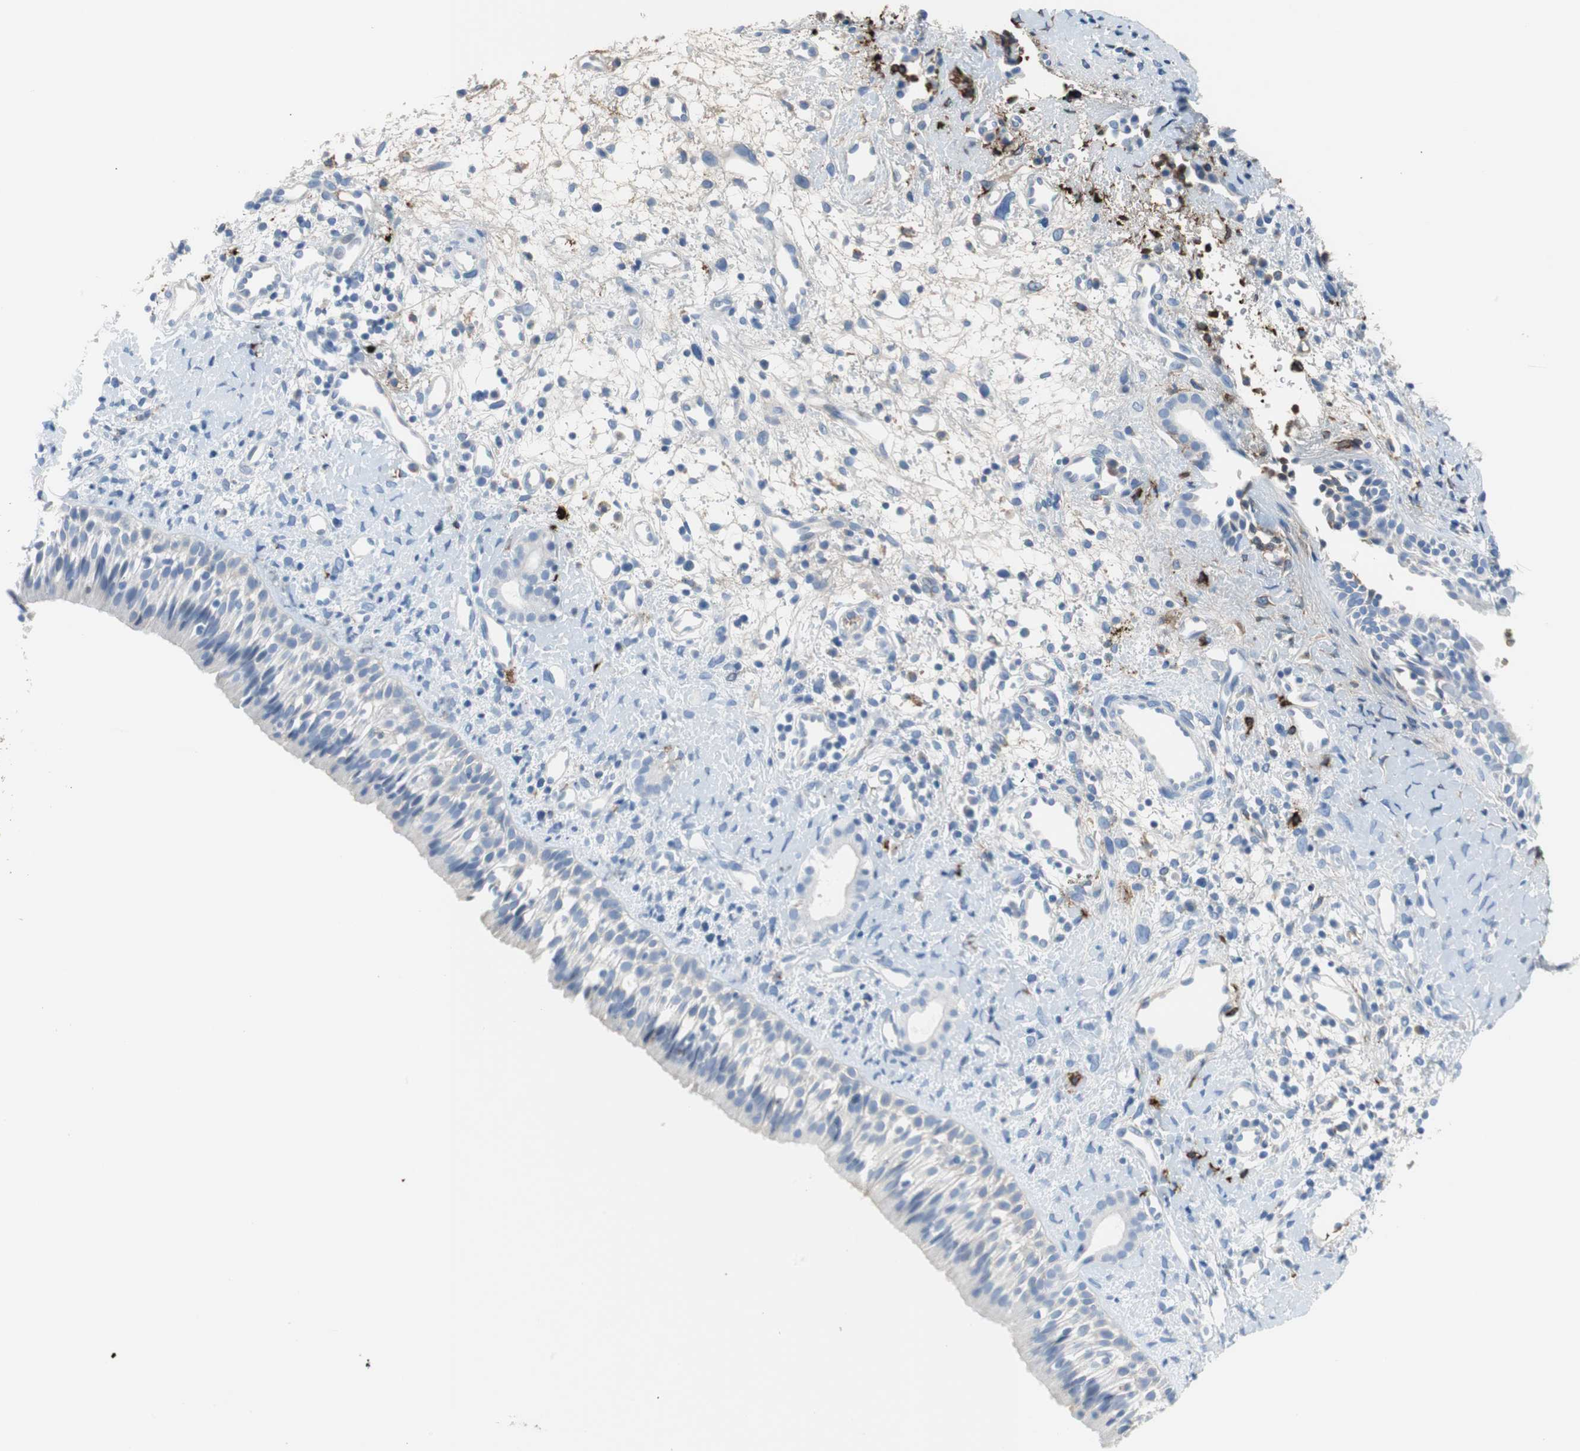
{"staining": {"intensity": "moderate", "quantity": "<25%", "location": "cytoplasmic/membranous"}, "tissue": "nasopharynx", "cell_type": "Respiratory epithelial cells", "image_type": "normal", "snomed": [{"axis": "morphology", "description": "Normal tissue, NOS"}, {"axis": "topography", "description": "Nasopharynx"}], "caption": "Immunohistochemistry (IHC) image of benign nasopharynx: nasopharynx stained using immunohistochemistry (IHC) demonstrates low levels of moderate protein expression localized specifically in the cytoplasmic/membranous of respiratory epithelial cells, appearing as a cytoplasmic/membranous brown color.", "gene": "APCS", "patient": {"sex": "male", "age": 22}}